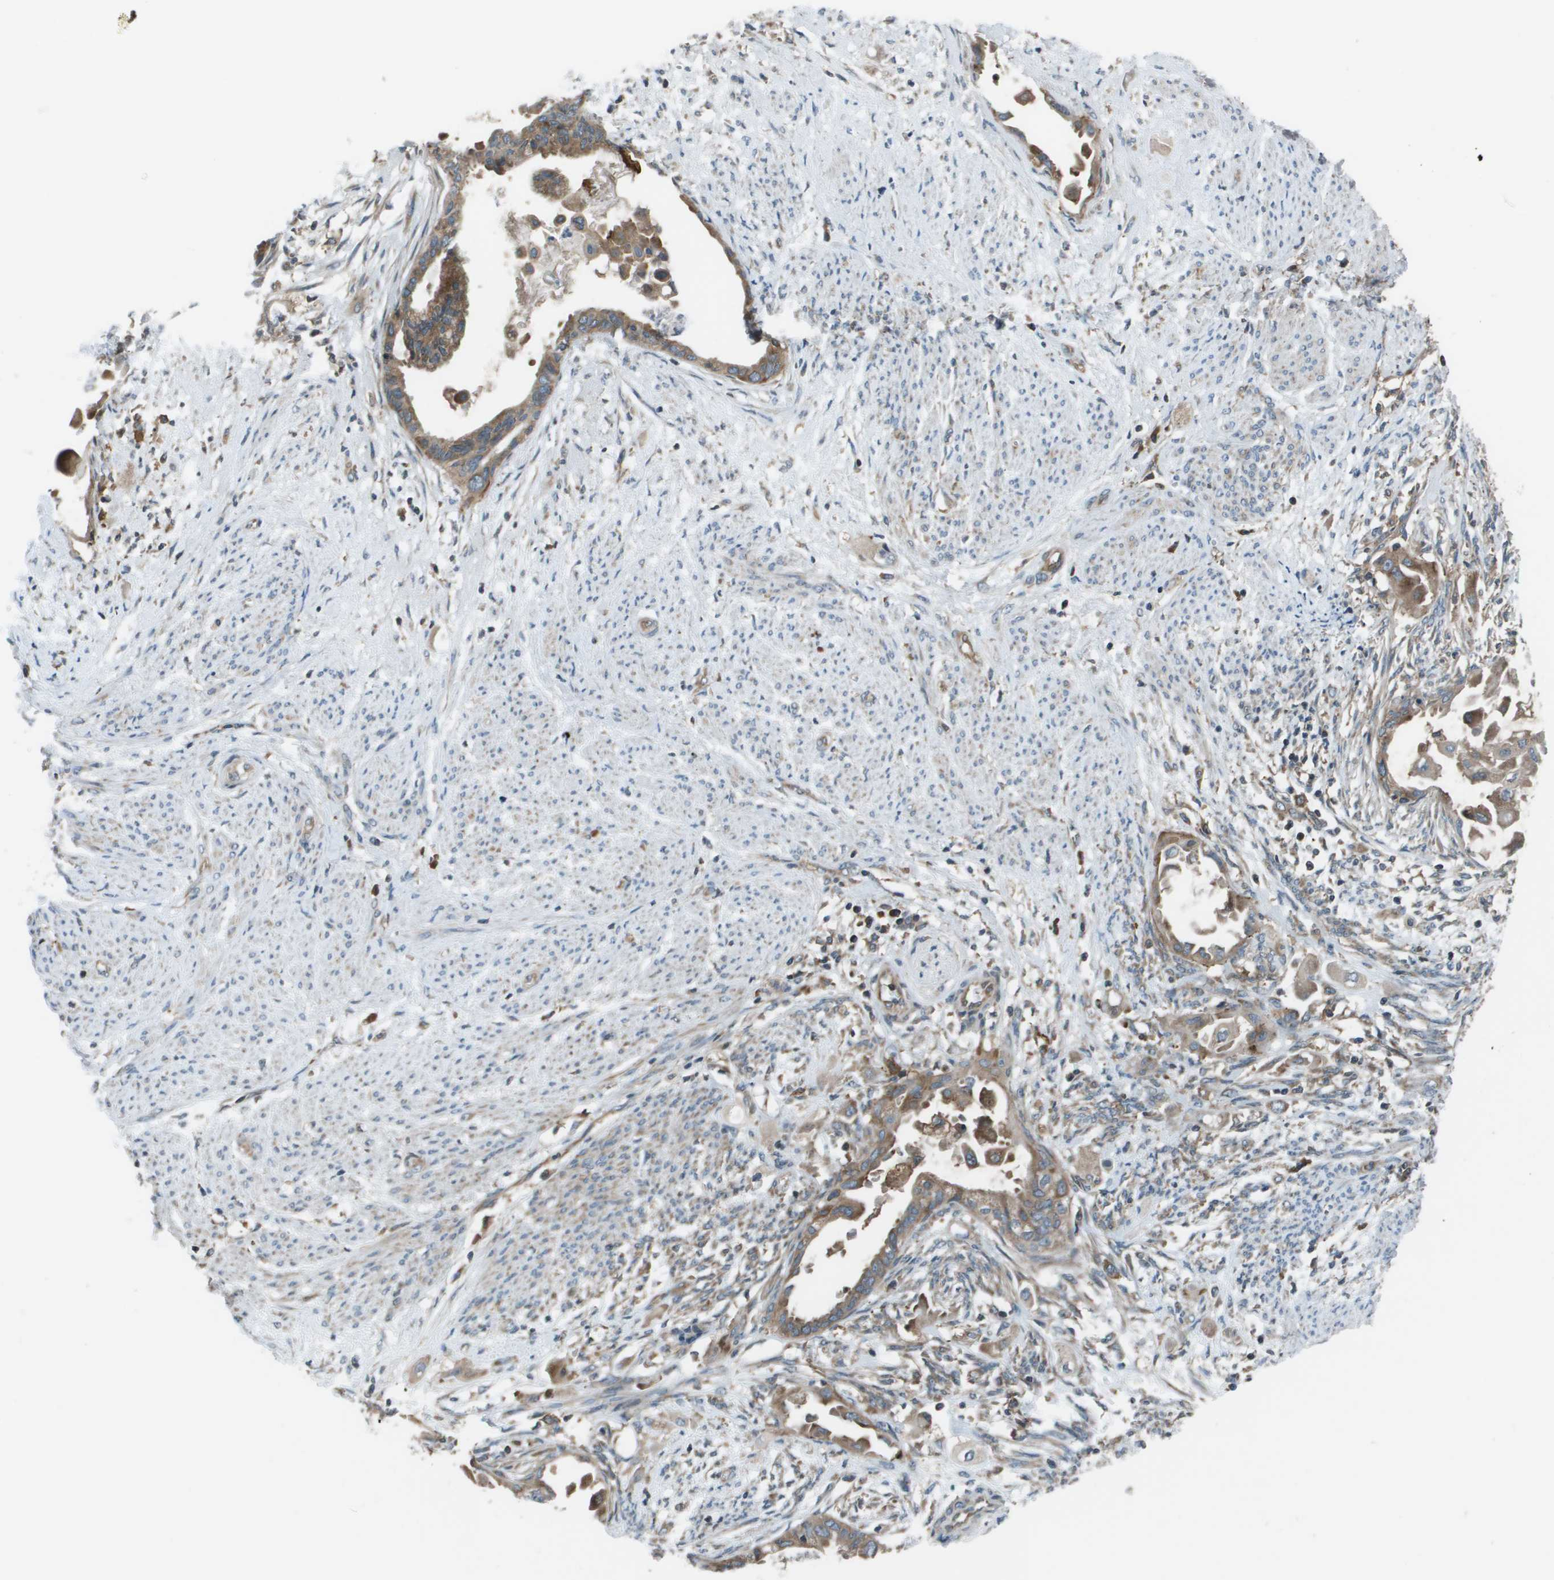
{"staining": {"intensity": "moderate", "quantity": ">75%", "location": "cytoplasmic/membranous"}, "tissue": "cervical cancer", "cell_type": "Tumor cells", "image_type": "cancer", "snomed": [{"axis": "morphology", "description": "Normal tissue, NOS"}, {"axis": "morphology", "description": "Adenocarcinoma, NOS"}, {"axis": "topography", "description": "Cervix"}, {"axis": "topography", "description": "Endometrium"}], "caption": "The micrograph exhibits staining of cervical cancer, revealing moderate cytoplasmic/membranous protein positivity (brown color) within tumor cells.", "gene": "EIF3B", "patient": {"sex": "female", "age": 86}}